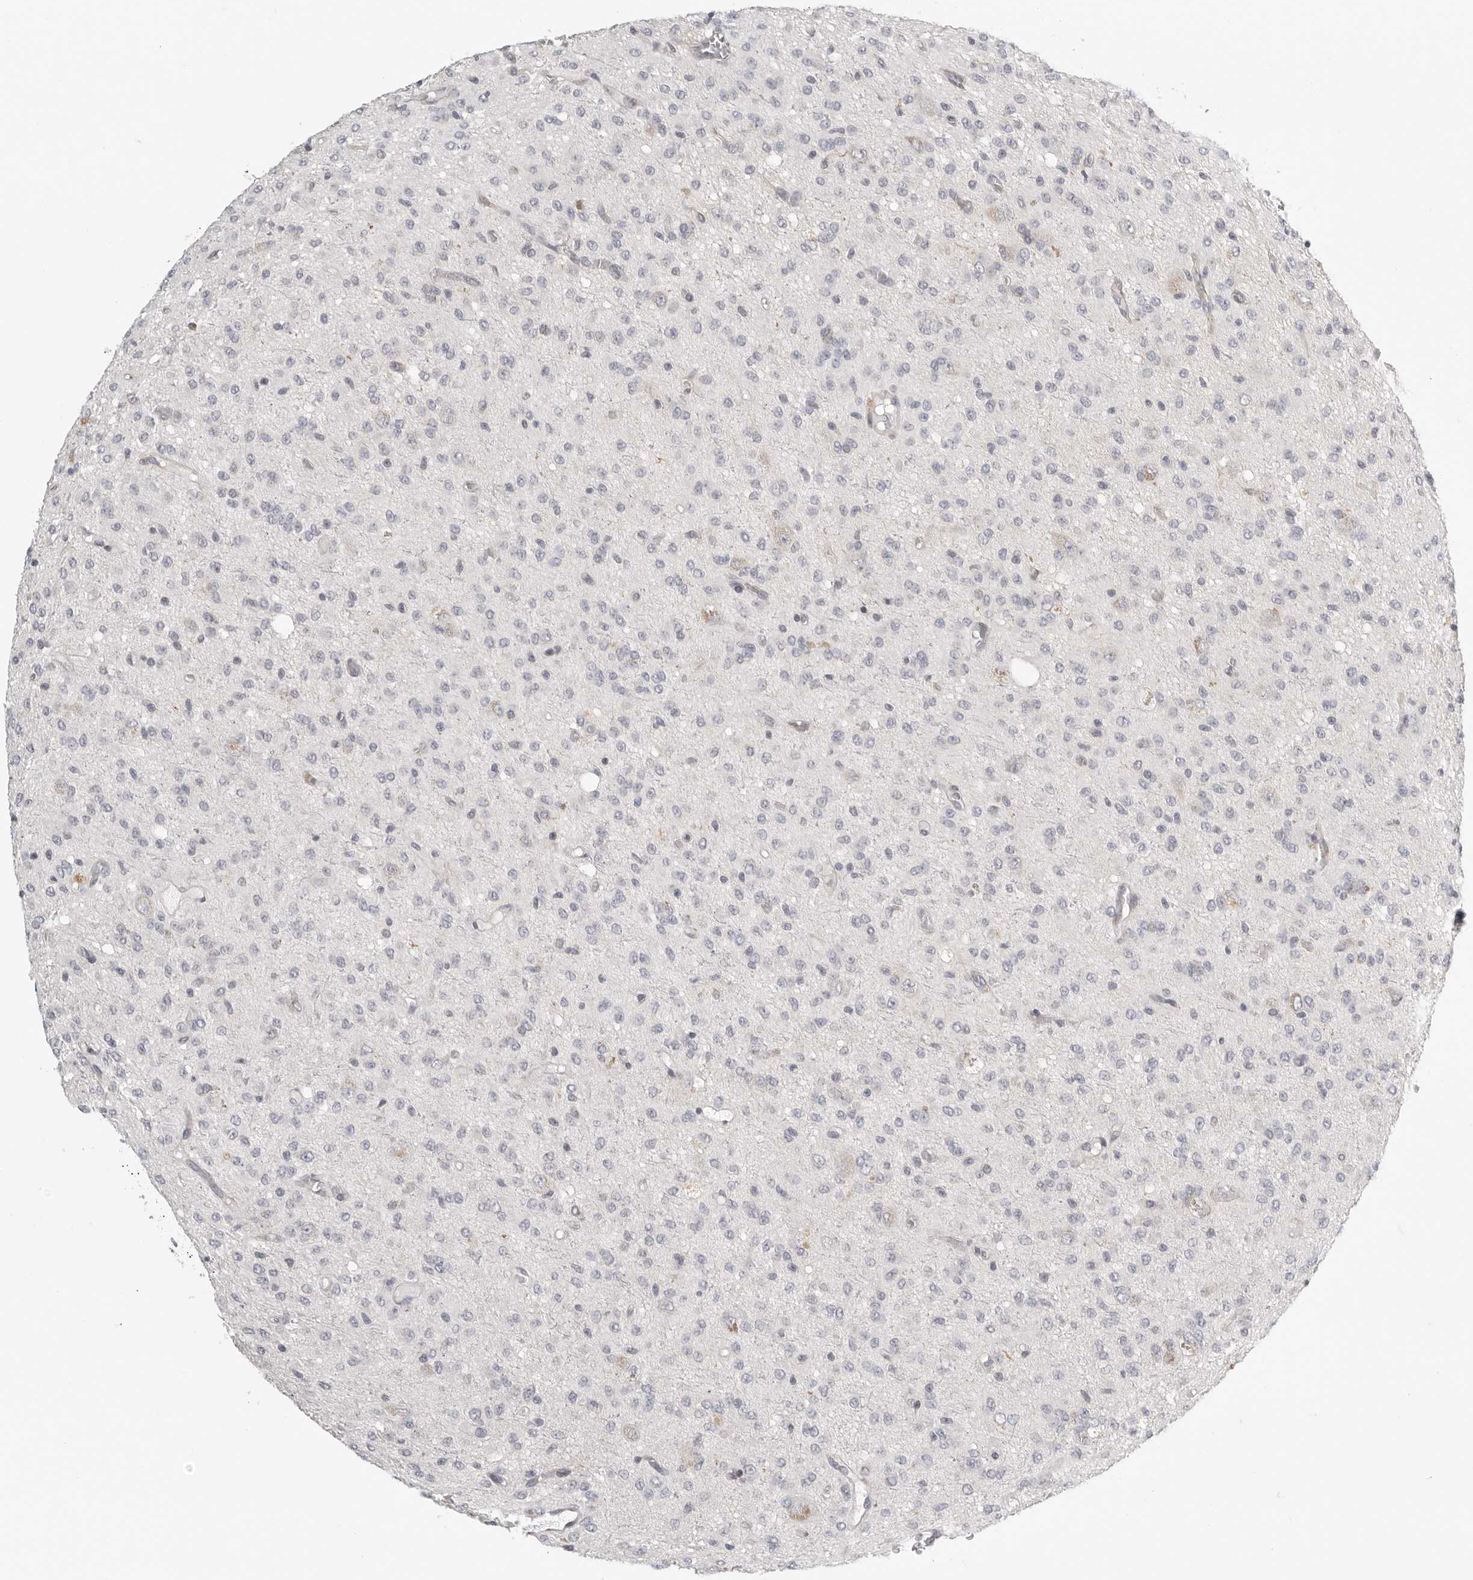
{"staining": {"intensity": "negative", "quantity": "none", "location": "none"}, "tissue": "glioma", "cell_type": "Tumor cells", "image_type": "cancer", "snomed": [{"axis": "morphology", "description": "Glioma, malignant, High grade"}, {"axis": "topography", "description": "Brain"}], "caption": "High magnification brightfield microscopy of glioma stained with DAB (3,3'-diaminobenzidine) (brown) and counterstained with hematoxylin (blue): tumor cells show no significant expression.", "gene": "STAB2", "patient": {"sex": "female", "age": 59}}